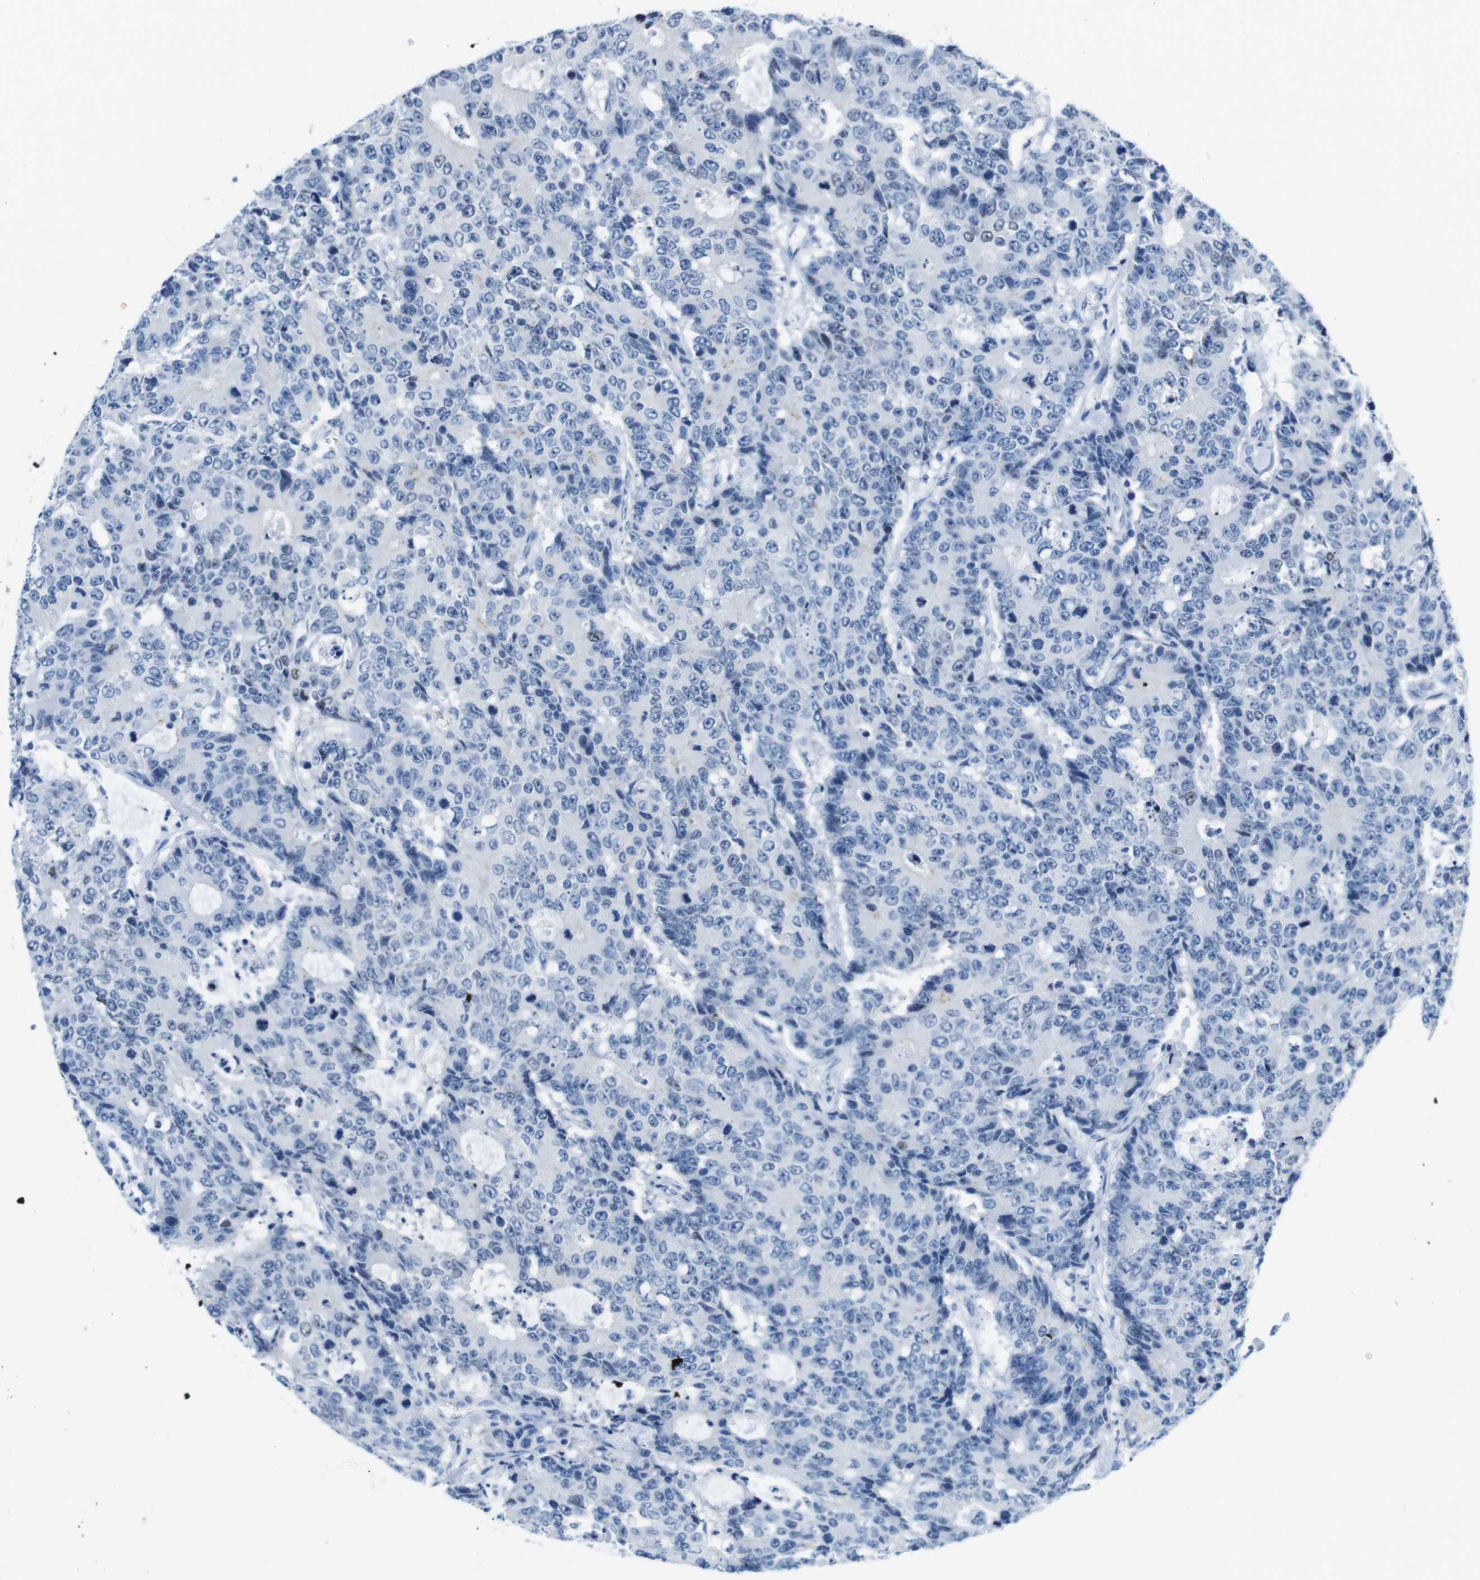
{"staining": {"intensity": "negative", "quantity": "none", "location": "none"}, "tissue": "colorectal cancer", "cell_type": "Tumor cells", "image_type": "cancer", "snomed": [{"axis": "morphology", "description": "Adenocarcinoma, NOS"}, {"axis": "topography", "description": "Colon"}], "caption": "Immunohistochemistry image of neoplastic tissue: colorectal cancer (adenocarcinoma) stained with DAB (3,3'-diaminobenzidine) displays no significant protein staining in tumor cells. (IHC, brightfield microscopy, high magnification).", "gene": "TFAP2C", "patient": {"sex": "female", "age": 86}}